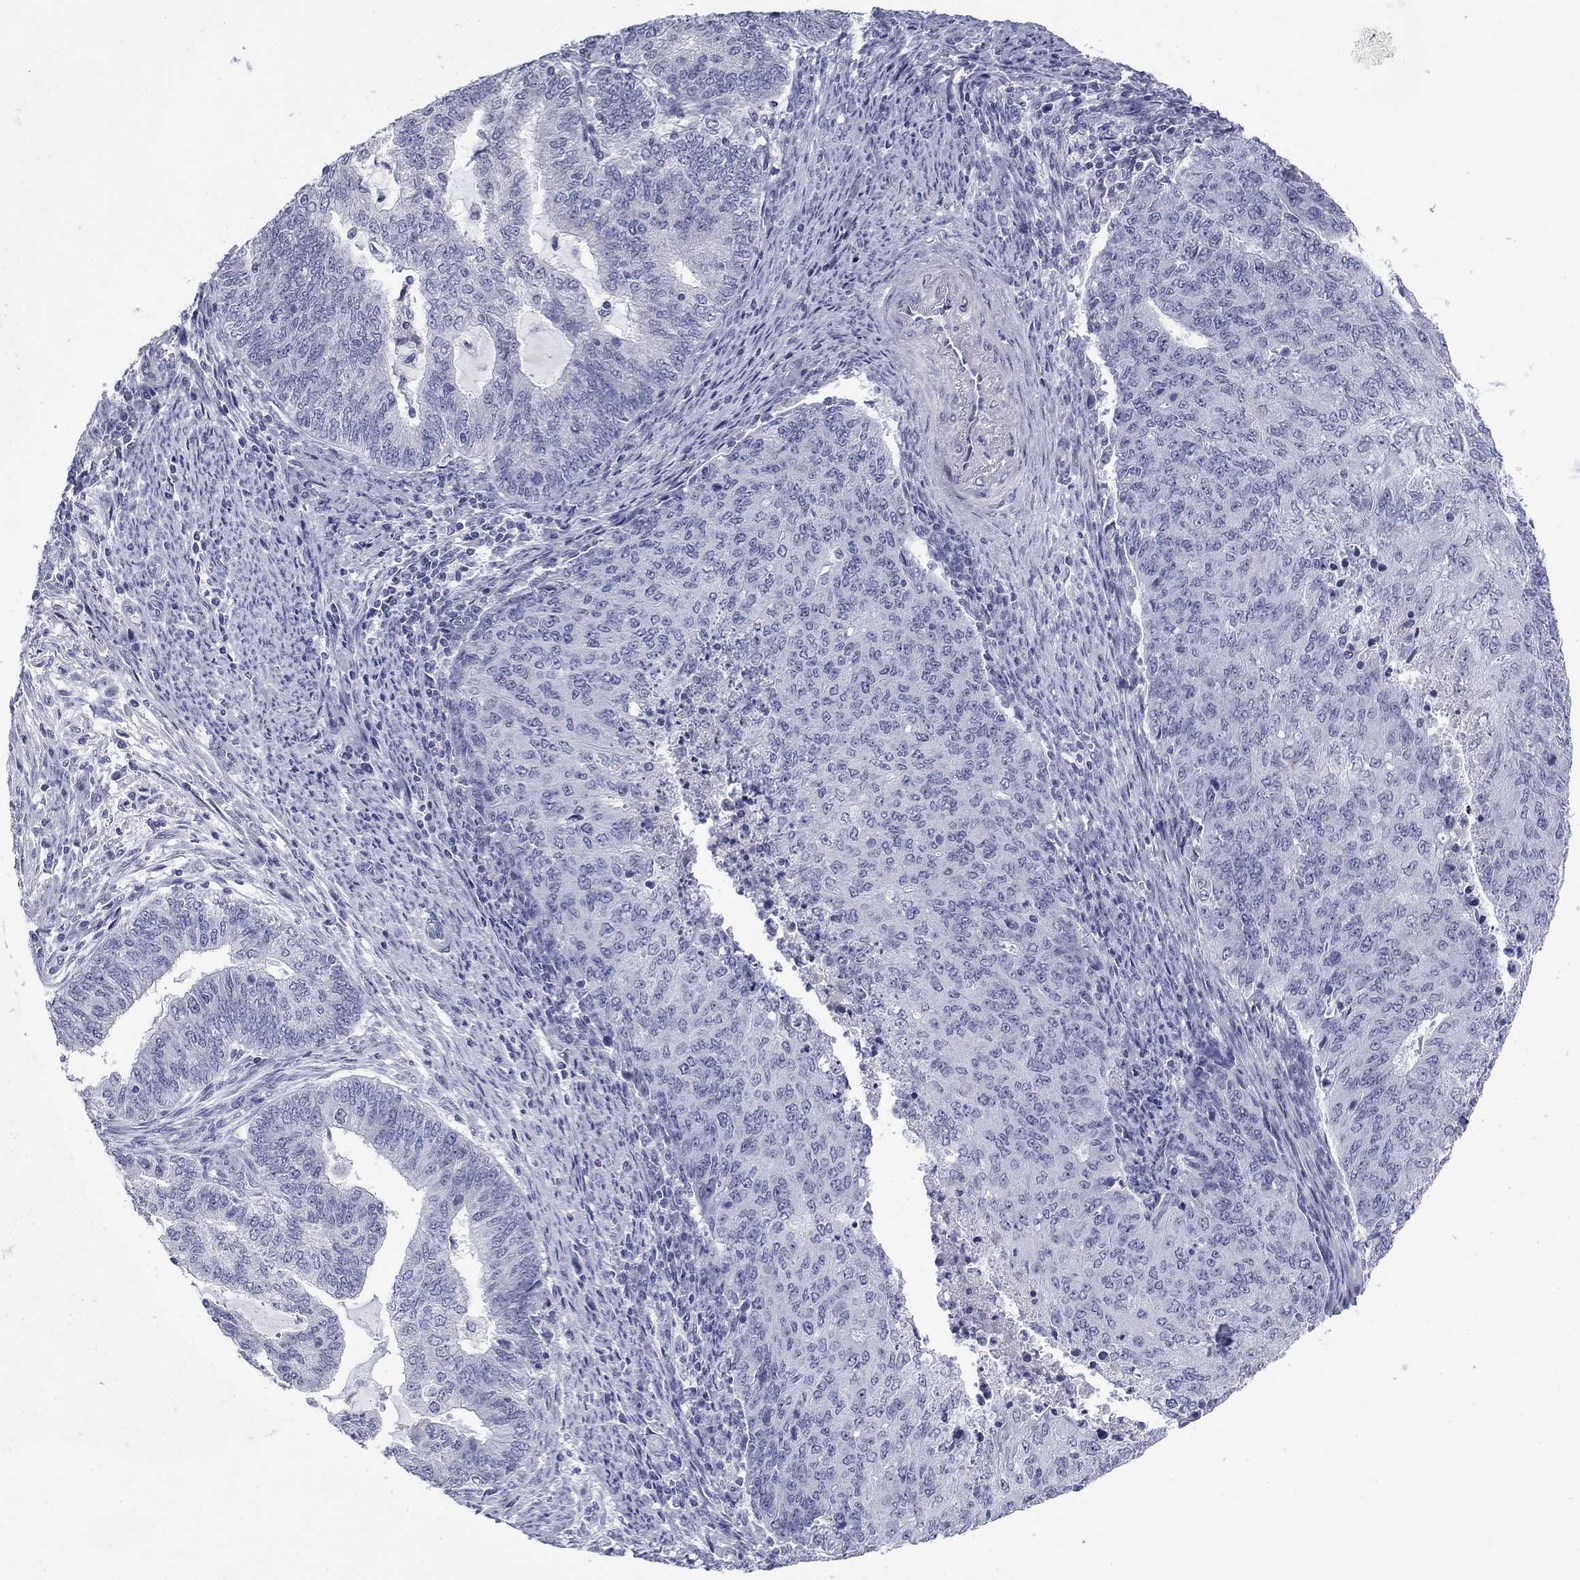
{"staining": {"intensity": "negative", "quantity": "none", "location": "none"}, "tissue": "endometrial cancer", "cell_type": "Tumor cells", "image_type": "cancer", "snomed": [{"axis": "morphology", "description": "Adenocarcinoma, NOS"}, {"axis": "topography", "description": "Endometrium"}], "caption": "A photomicrograph of endometrial cancer (adenocarcinoma) stained for a protein demonstrates no brown staining in tumor cells. Nuclei are stained in blue.", "gene": "PRPH", "patient": {"sex": "female", "age": 82}}